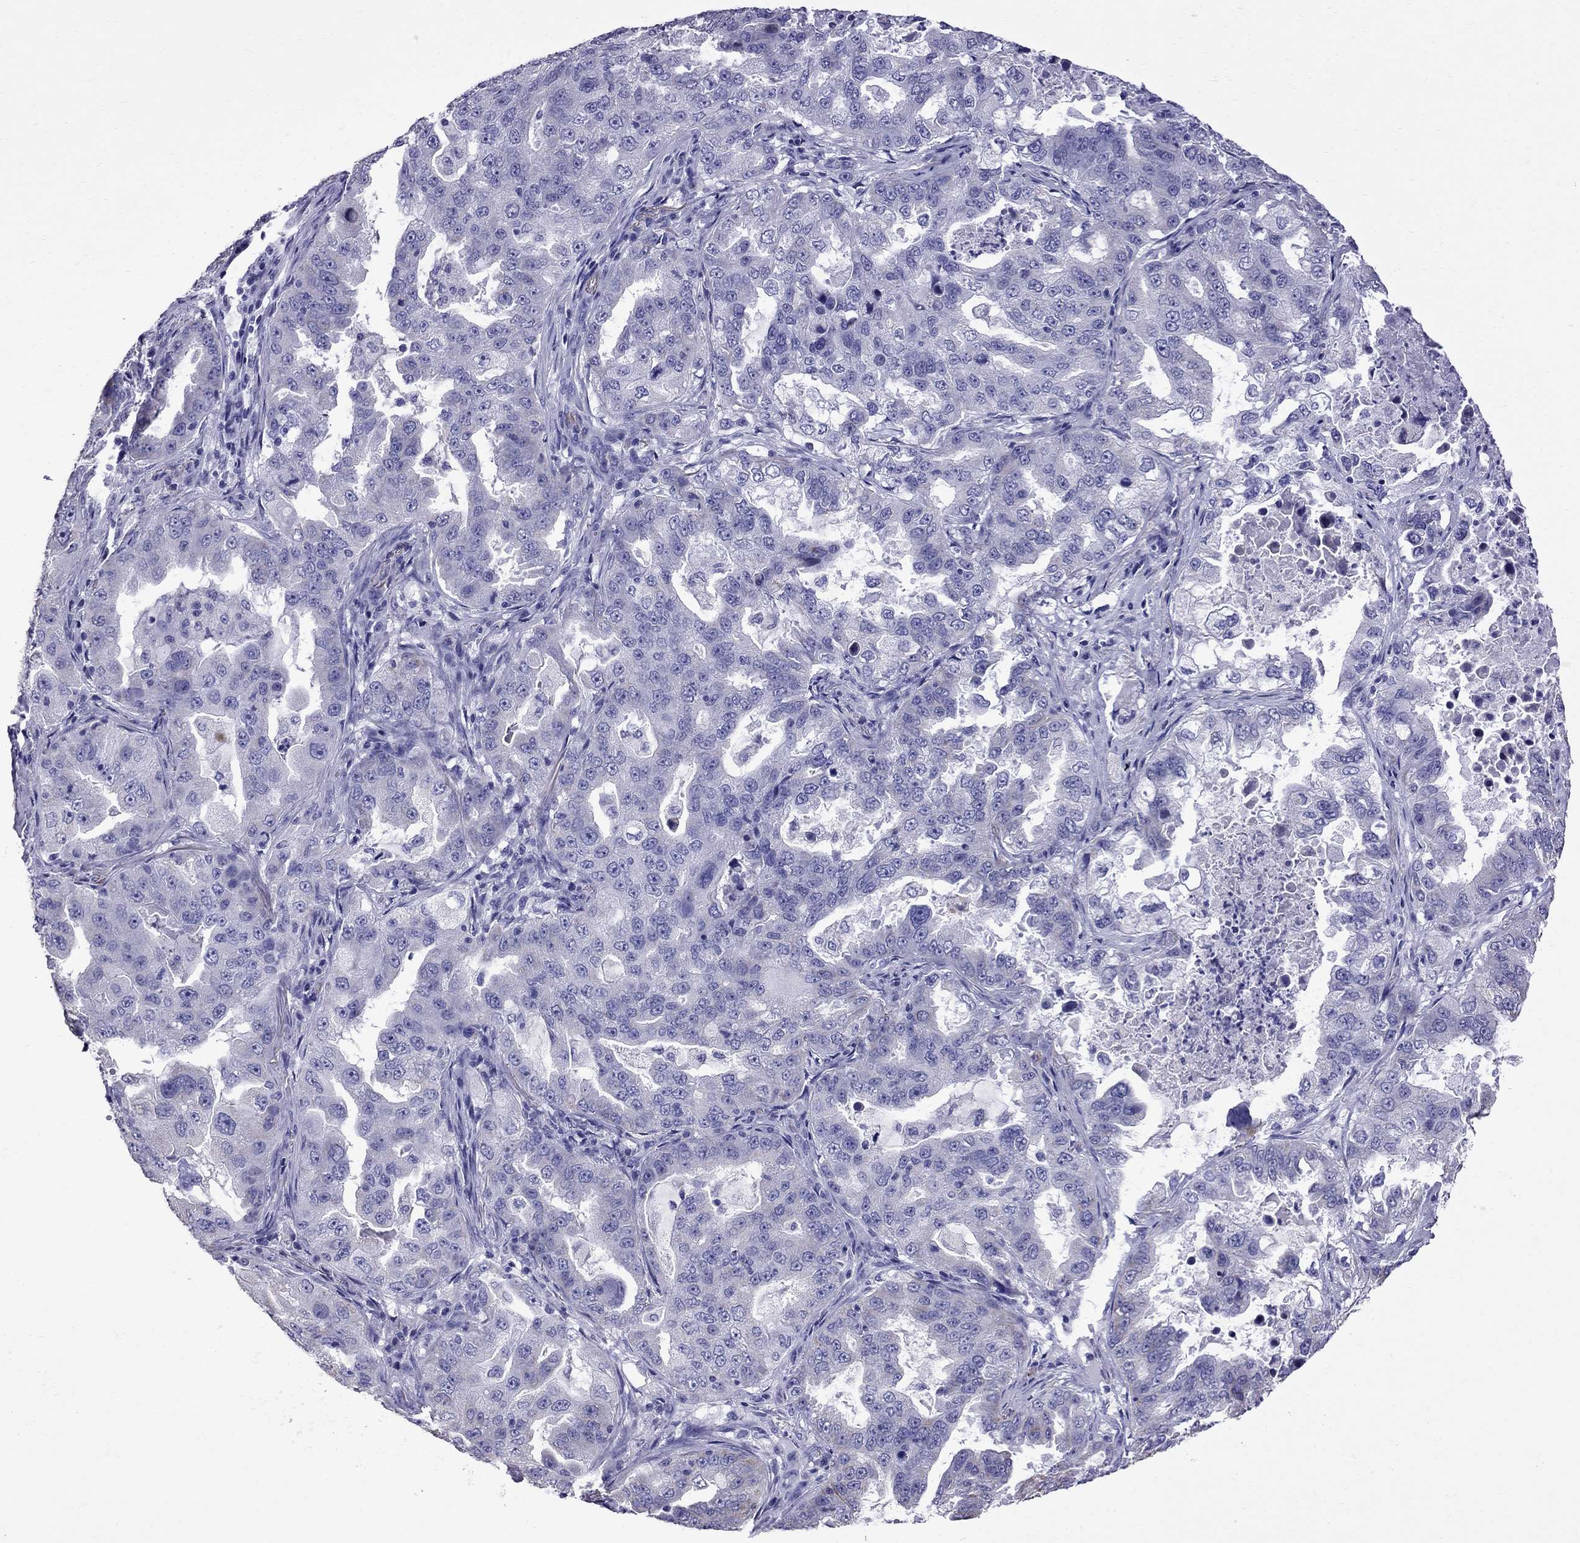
{"staining": {"intensity": "negative", "quantity": "none", "location": "none"}, "tissue": "lung cancer", "cell_type": "Tumor cells", "image_type": "cancer", "snomed": [{"axis": "morphology", "description": "Adenocarcinoma, NOS"}, {"axis": "topography", "description": "Lung"}], "caption": "A high-resolution histopathology image shows immunohistochemistry (IHC) staining of lung cancer, which demonstrates no significant positivity in tumor cells.", "gene": "TTLL13", "patient": {"sex": "female", "age": 61}}